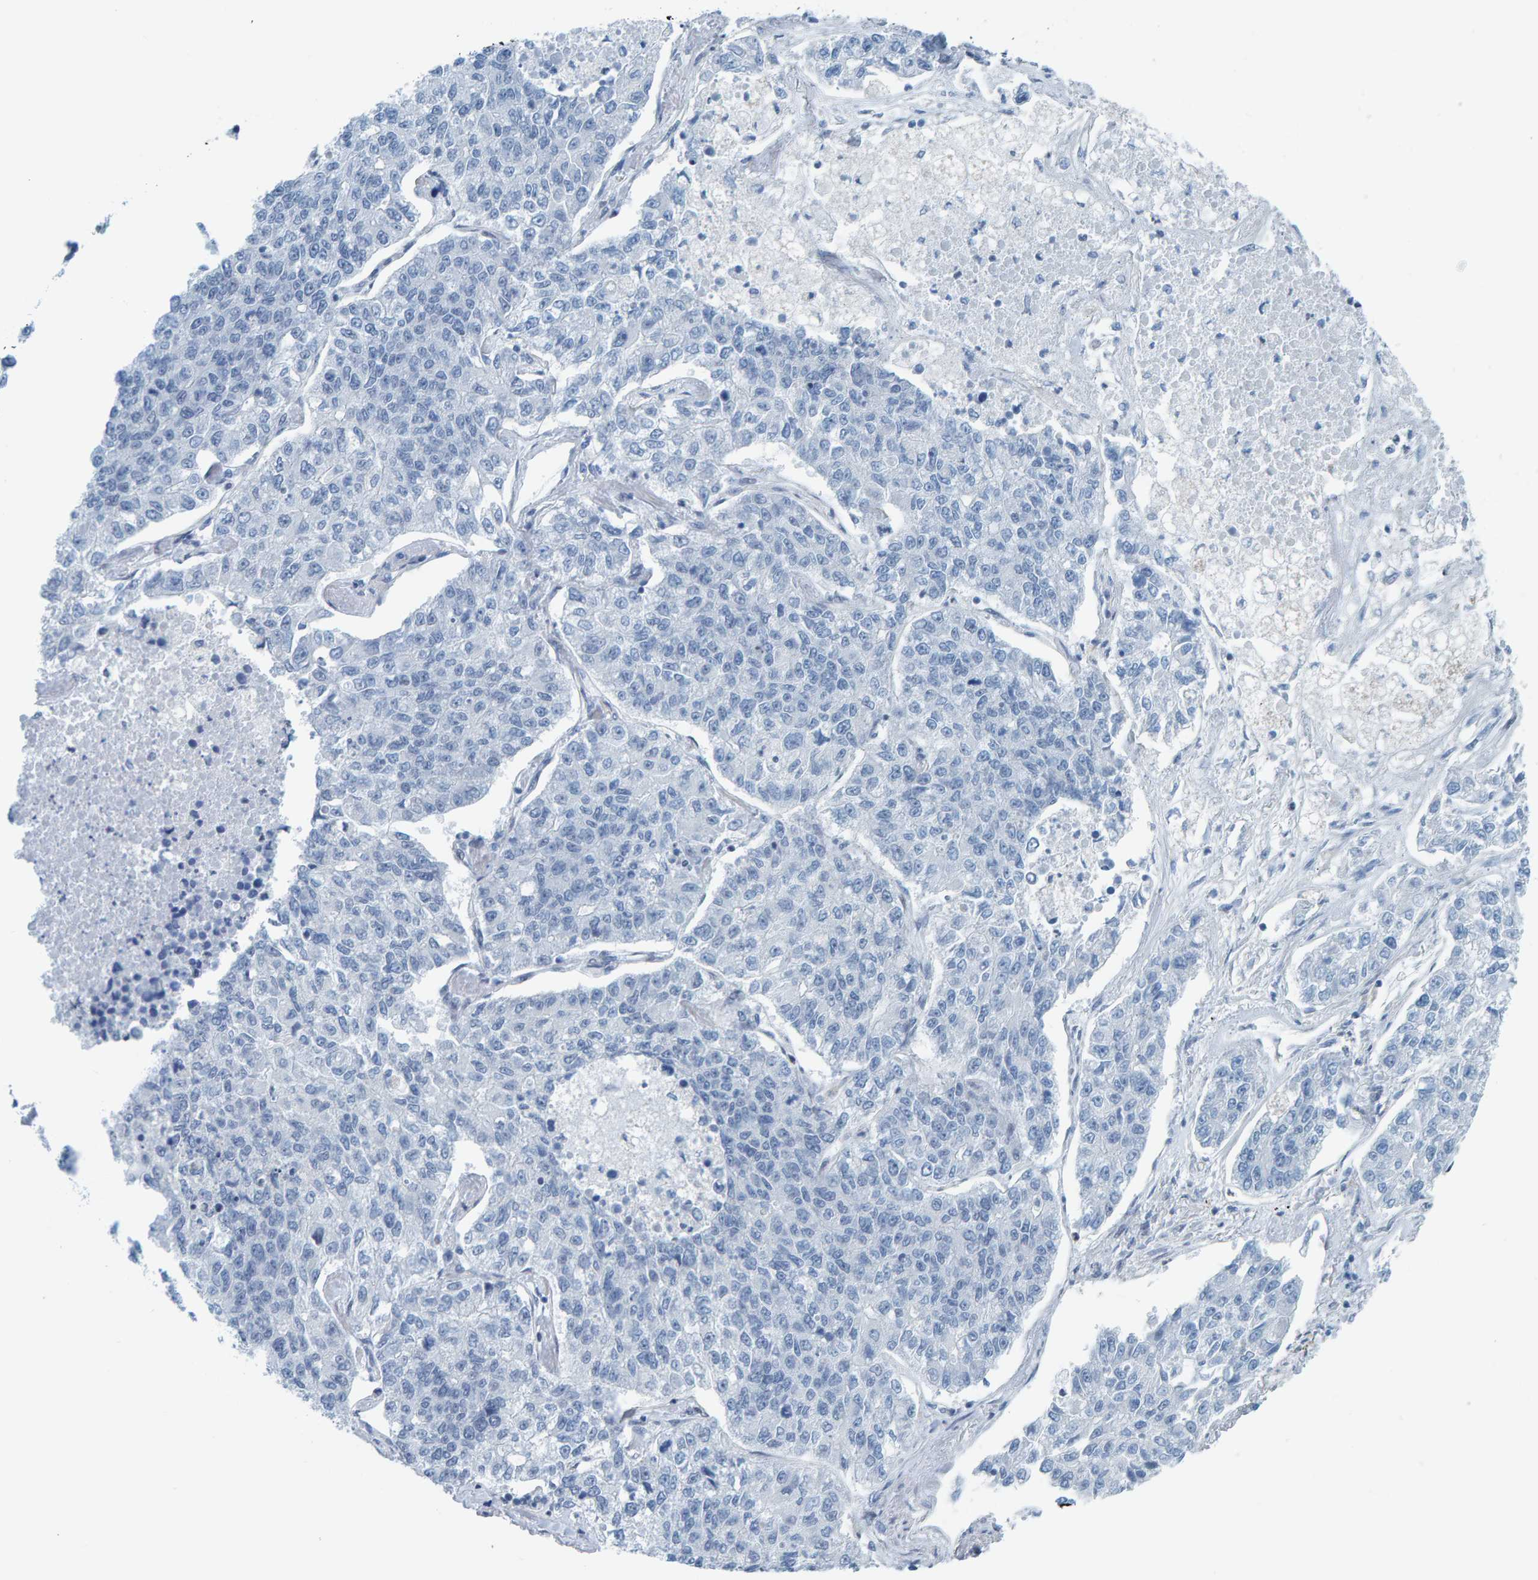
{"staining": {"intensity": "negative", "quantity": "none", "location": "none"}, "tissue": "lung cancer", "cell_type": "Tumor cells", "image_type": "cancer", "snomed": [{"axis": "morphology", "description": "Adenocarcinoma, NOS"}, {"axis": "topography", "description": "Lung"}], "caption": "High magnification brightfield microscopy of adenocarcinoma (lung) stained with DAB (3,3'-diaminobenzidine) (brown) and counterstained with hematoxylin (blue): tumor cells show no significant staining.", "gene": "CNP", "patient": {"sex": "male", "age": 49}}